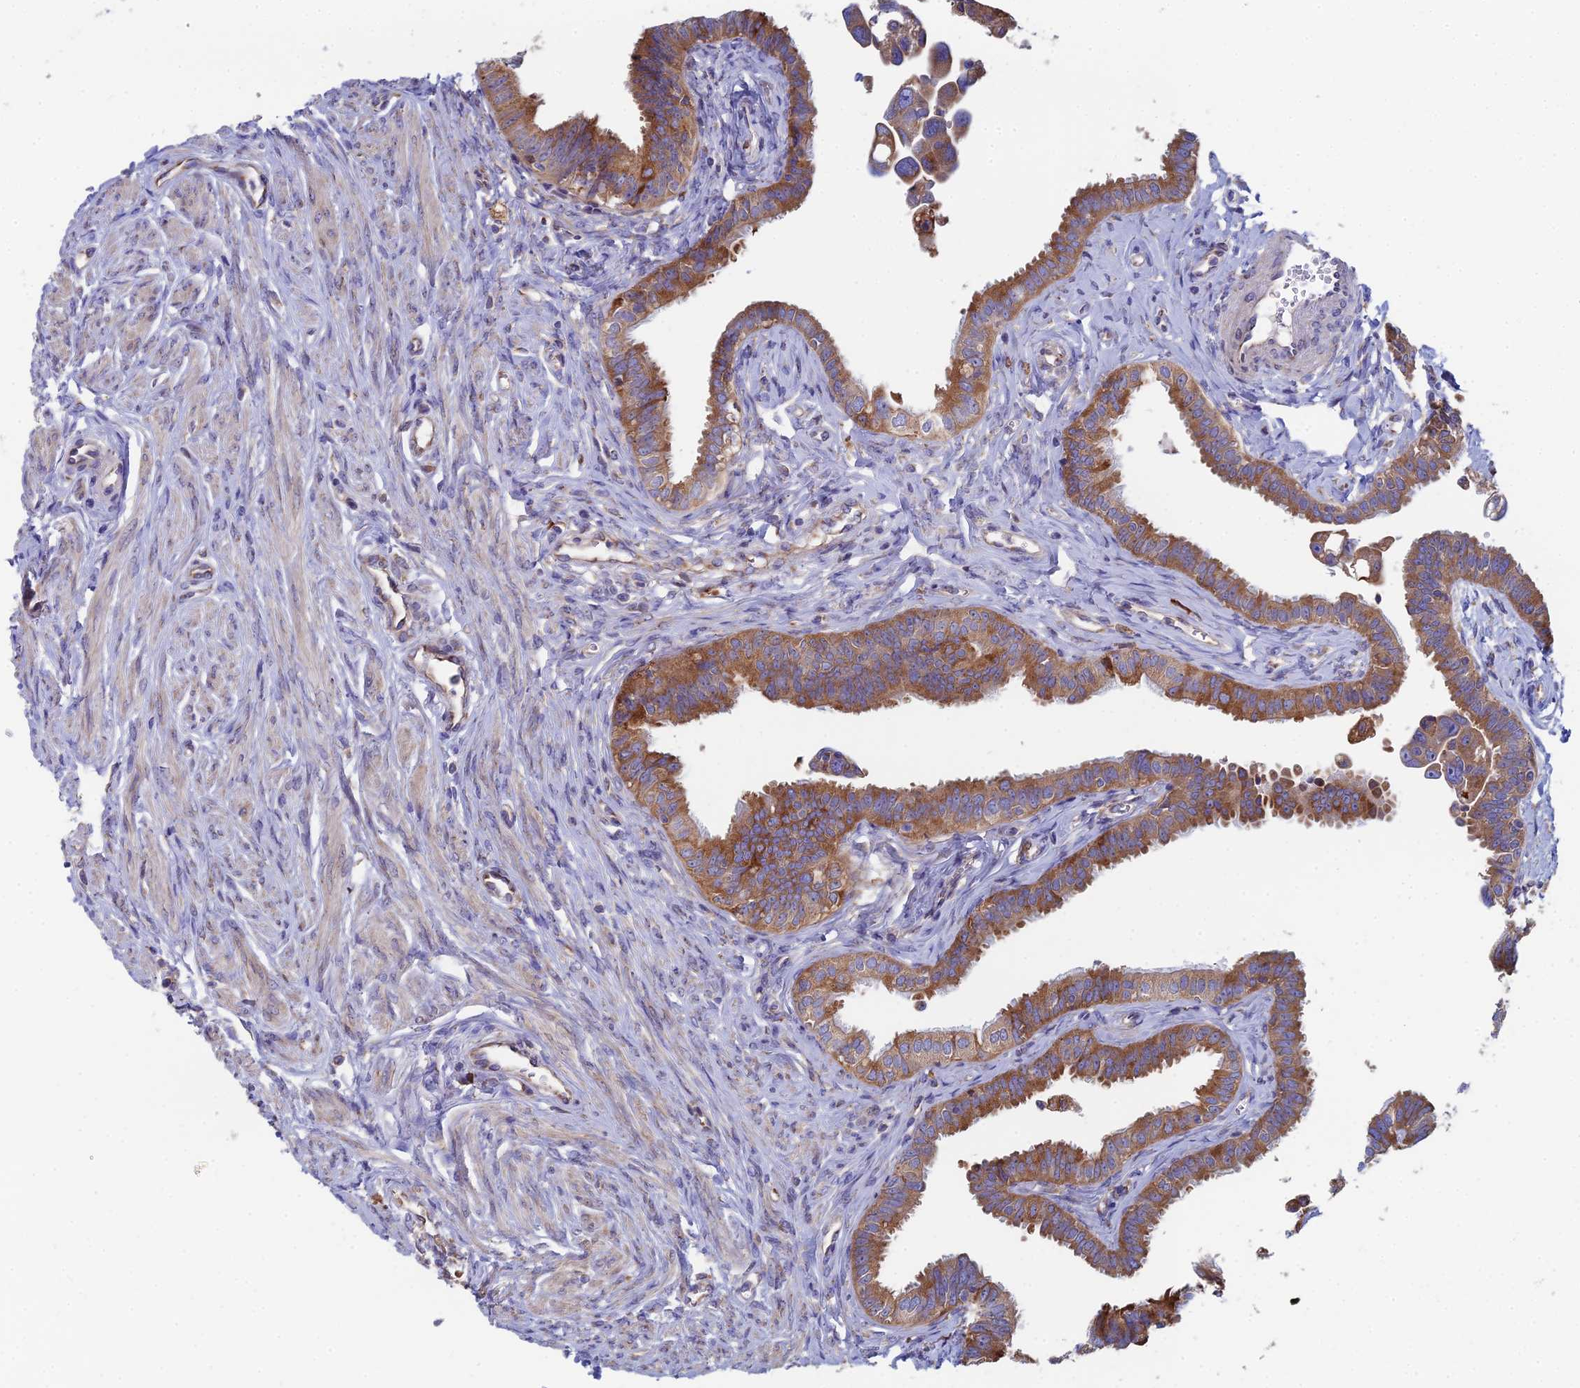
{"staining": {"intensity": "moderate", "quantity": ">75%", "location": "cytoplasmic/membranous"}, "tissue": "fallopian tube", "cell_type": "Glandular cells", "image_type": "normal", "snomed": [{"axis": "morphology", "description": "Normal tissue, NOS"}, {"axis": "morphology", "description": "Carcinoma, NOS"}, {"axis": "topography", "description": "Fallopian tube"}, {"axis": "topography", "description": "Ovary"}], "caption": "Fallopian tube stained for a protein exhibits moderate cytoplasmic/membranous positivity in glandular cells. The staining was performed using DAB to visualize the protein expression in brown, while the nuclei were stained in blue with hematoxylin (Magnification: 20x).", "gene": "CLCN3", "patient": {"sex": "female", "age": 59}}